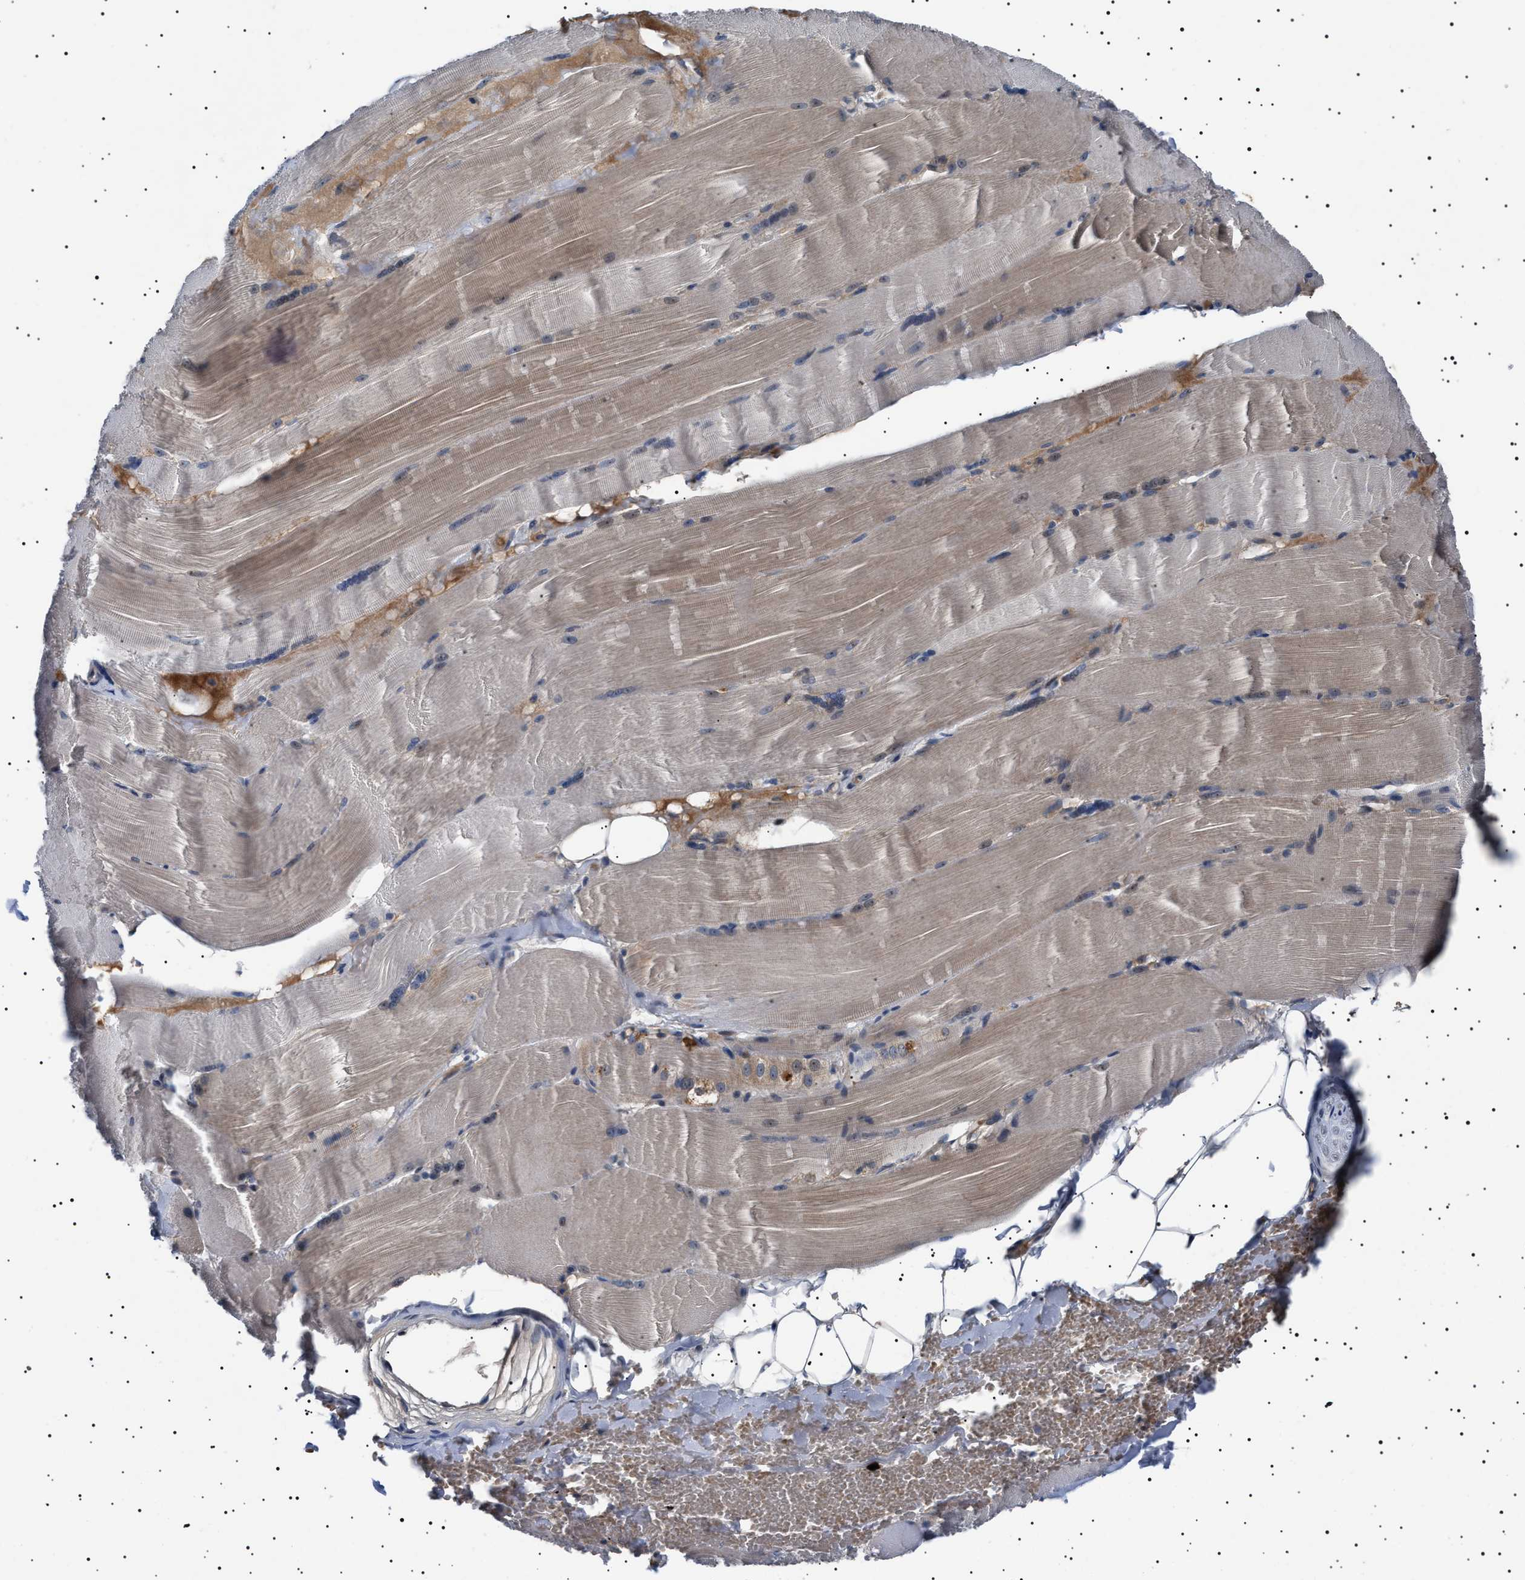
{"staining": {"intensity": "weak", "quantity": ">75%", "location": "cytoplasmic/membranous"}, "tissue": "skeletal muscle", "cell_type": "Myocytes", "image_type": "normal", "snomed": [{"axis": "morphology", "description": "Normal tissue, NOS"}, {"axis": "topography", "description": "Skin"}, {"axis": "topography", "description": "Skeletal muscle"}], "caption": "Weak cytoplasmic/membranous staining for a protein is appreciated in approximately >75% of myocytes of unremarkable skeletal muscle using immunohistochemistry (IHC).", "gene": "PTRH1", "patient": {"sex": "male", "age": 83}}